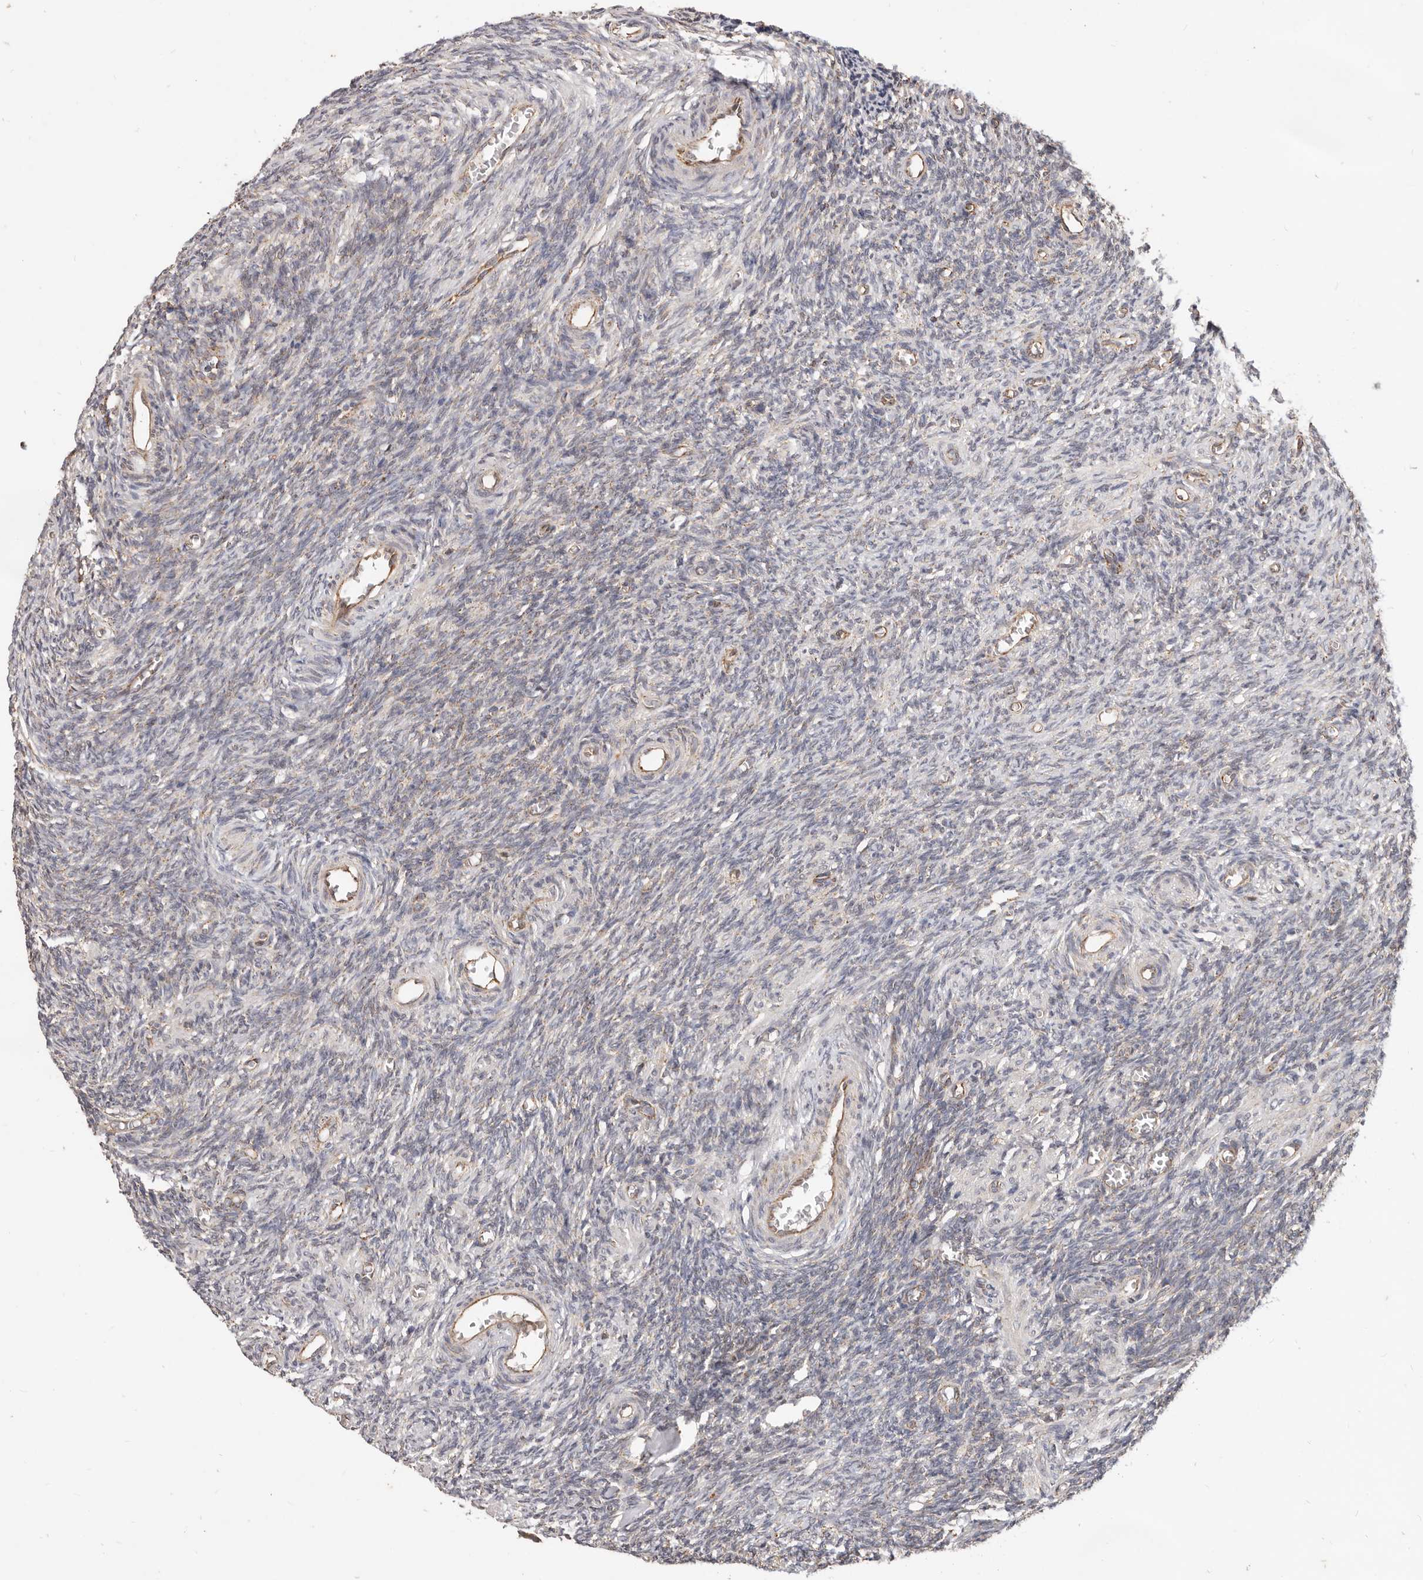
{"staining": {"intensity": "weak", "quantity": "<25%", "location": "cytoplasmic/membranous"}, "tissue": "ovary", "cell_type": "Ovarian stroma cells", "image_type": "normal", "snomed": [{"axis": "morphology", "description": "Normal tissue, NOS"}, {"axis": "topography", "description": "Ovary"}], "caption": "This is an immunohistochemistry photomicrograph of normal human ovary. There is no staining in ovarian stroma cells.", "gene": "USP49", "patient": {"sex": "female", "age": 27}}